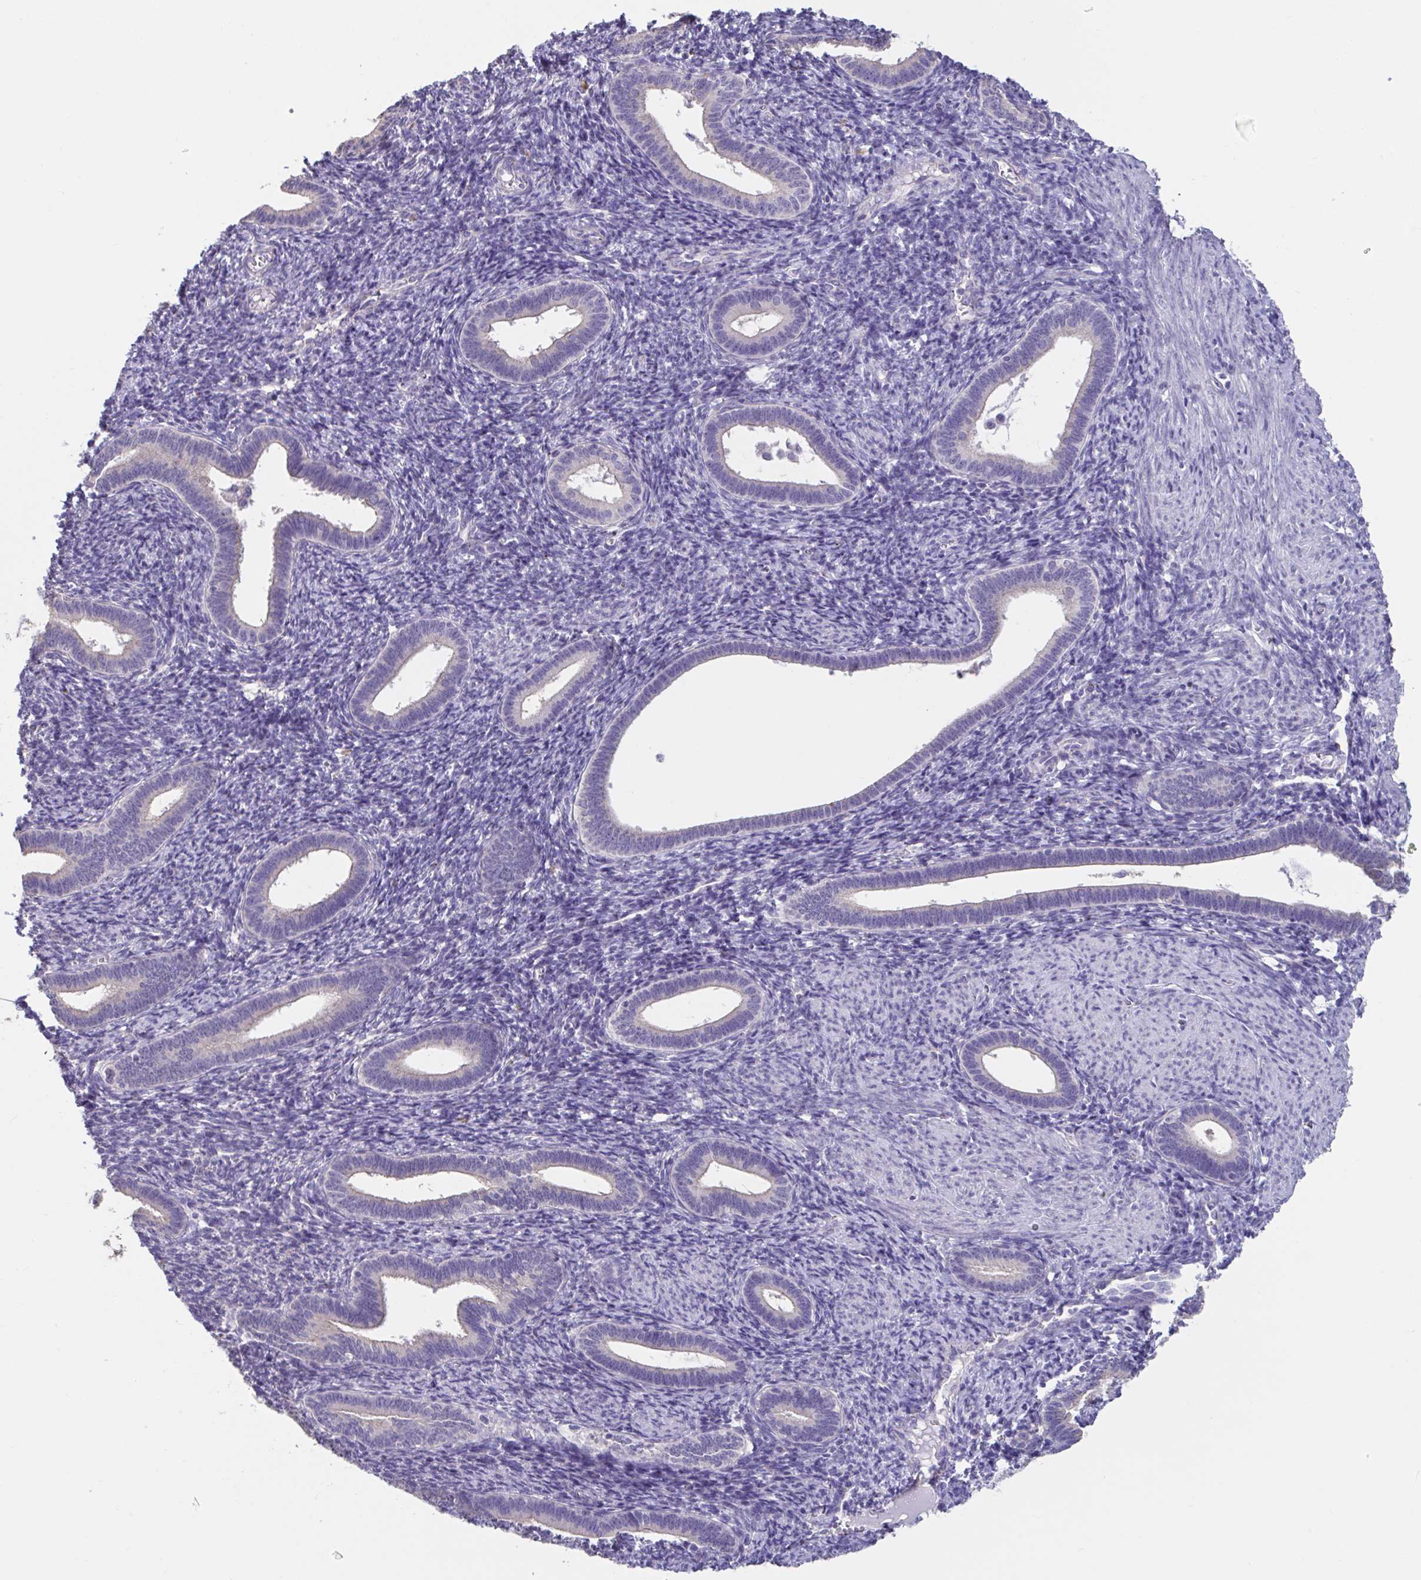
{"staining": {"intensity": "negative", "quantity": "none", "location": "none"}, "tissue": "endometrium", "cell_type": "Cells in endometrial stroma", "image_type": "normal", "snomed": [{"axis": "morphology", "description": "Normal tissue, NOS"}, {"axis": "topography", "description": "Endometrium"}], "caption": "High magnification brightfield microscopy of benign endometrium stained with DAB (3,3'-diaminobenzidine) (brown) and counterstained with hematoxylin (blue): cells in endometrial stroma show no significant staining.", "gene": "GPR162", "patient": {"sex": "female", "age": 41}}